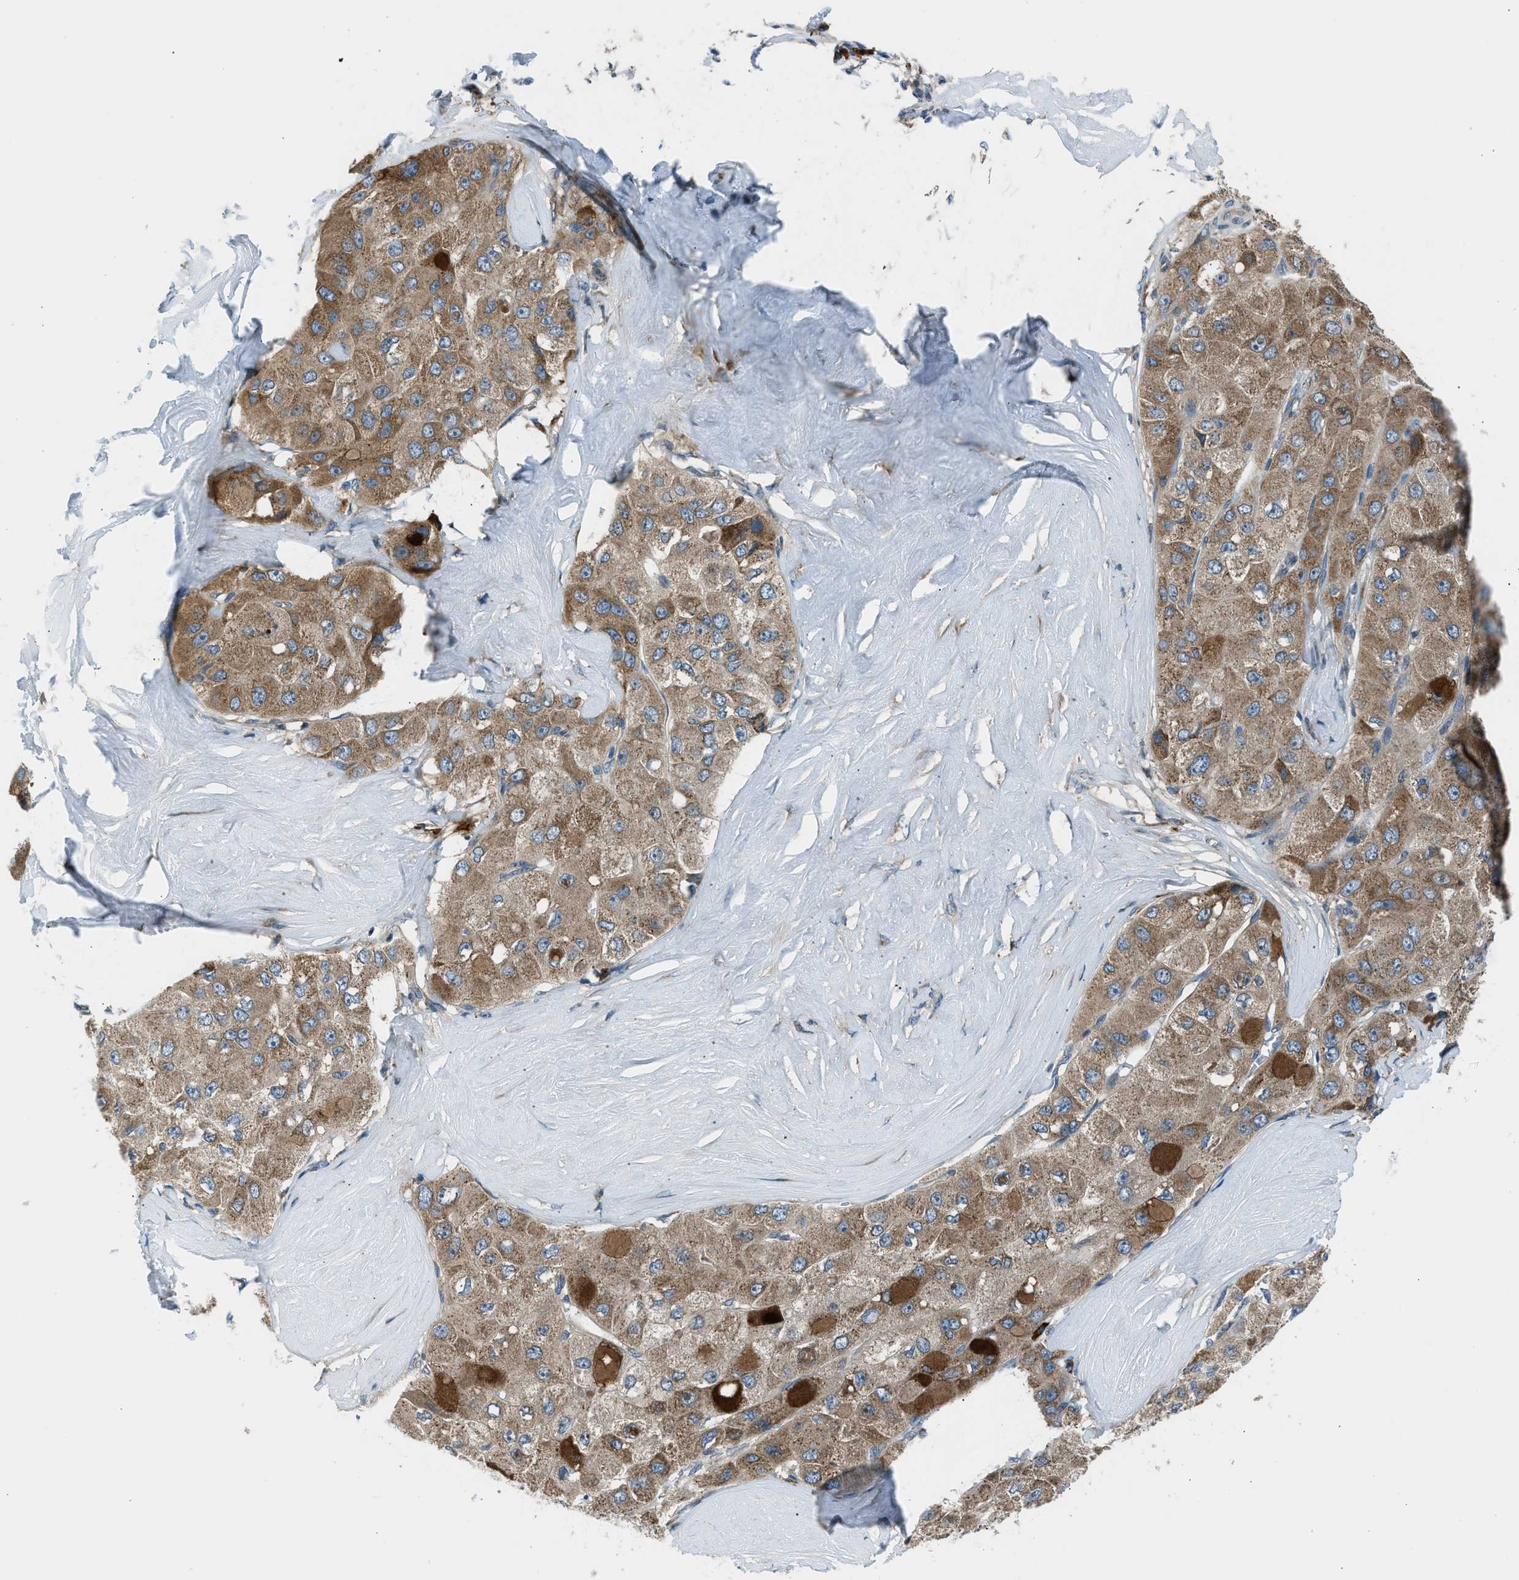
{"staining": {"intensity": "moderate", "quantity": ">75%", "location": "cytoplasmic/membranous"}, "tissue": "liver cancer", "cell_type": "Tumor cells", "image_type": "cancer", "snomed": [{"axis": "morphology", "description": "Carcinoma, Hepatocellular, NOS"}, {"axis": "topography", "description": "Liver"}], "caption": "Immunohistochemistry (IHC) (DAB (3,3'-diaminobenzidine)) staining of human liver cancer exhibits moderate cytoplasmic/membranous protein positivity in about >75% of tumor cells.", "gene": "EDARADD", "patient": {"sex": "male", "age": 80}}